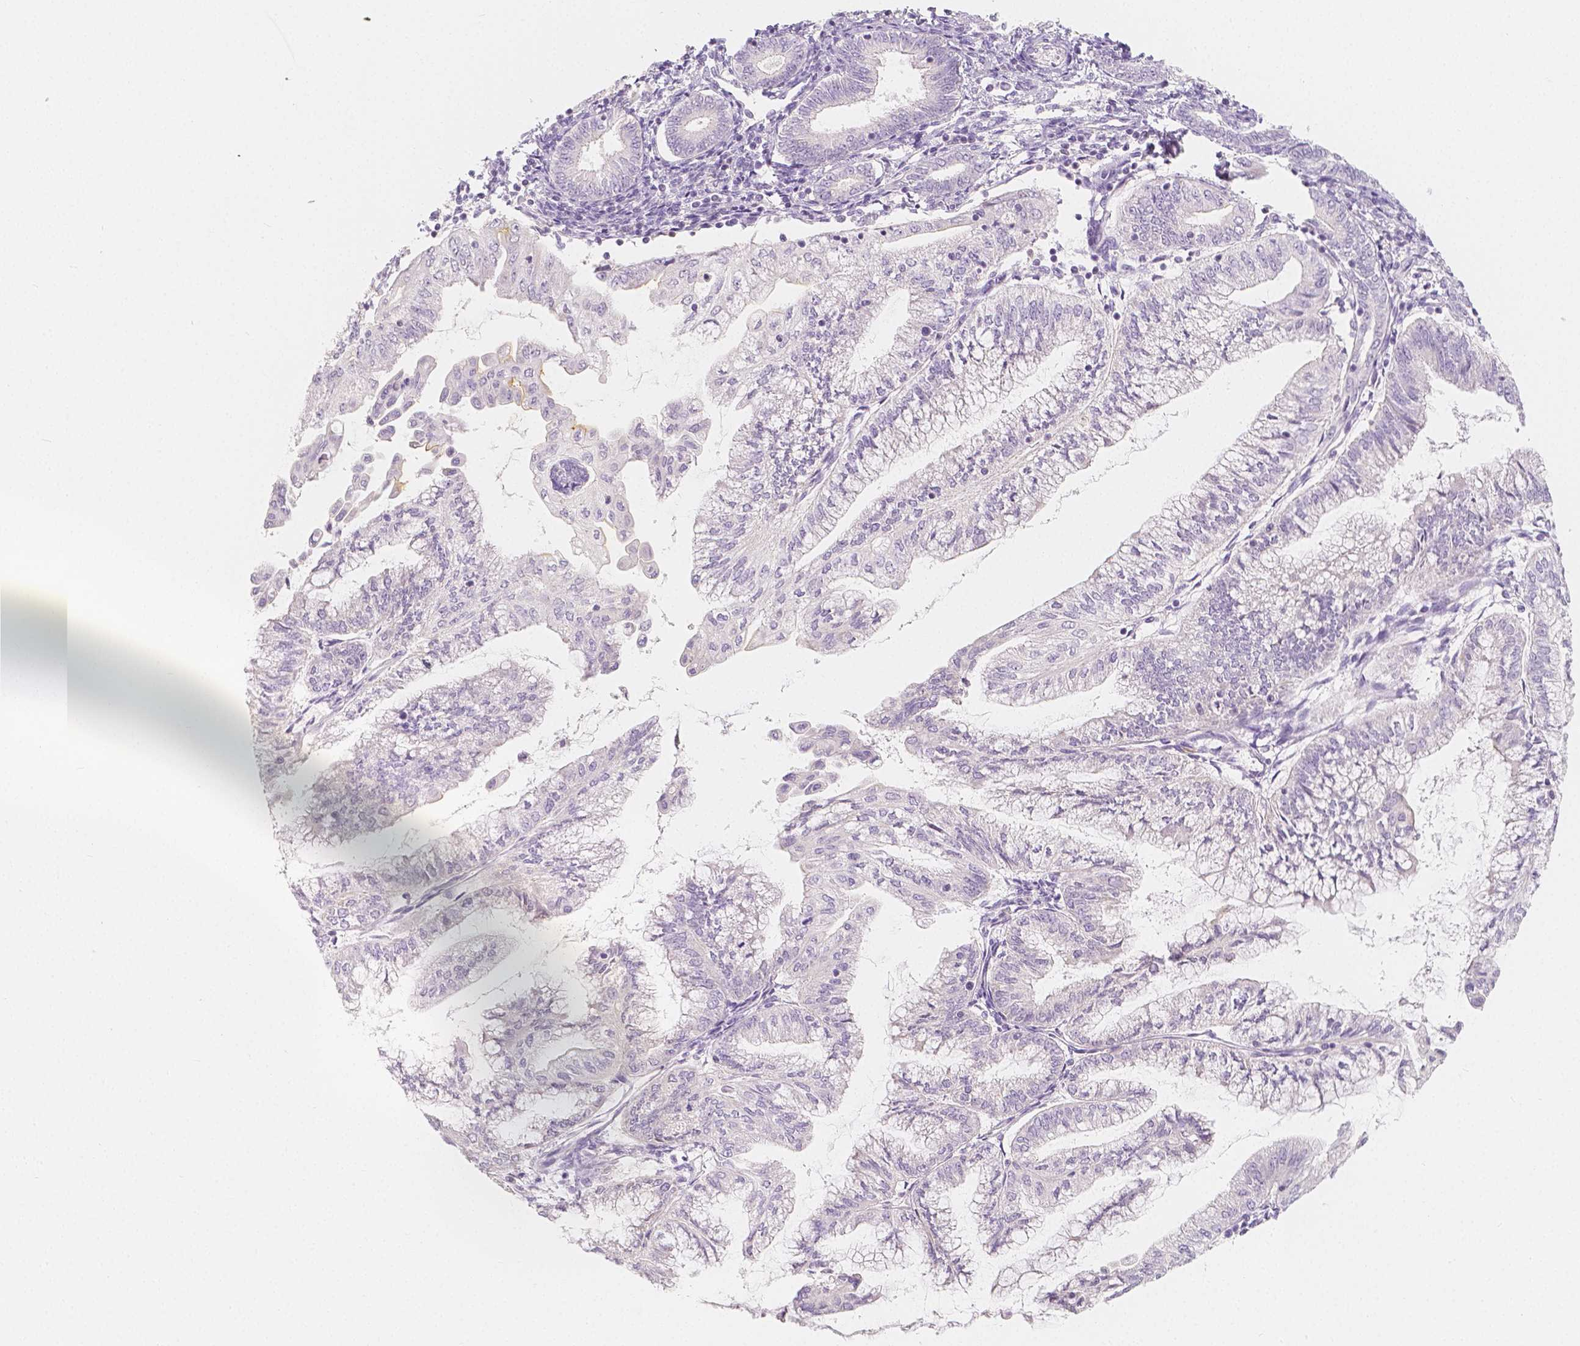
{"staining": {"intensity": "negative", "quantity": "none", "location": "none"}, "tissue": "endometrial cancer", "cell_type": "Tumor cells", "image_type": "cancer", "snomed": [{"axis": "morphology", "description": "Adenocarcinoma, NOS"}, {"axis": "topography", "description": "Endometrium"}], "caption": "An immunohistochemistry (IHC) histopathology image of endometrial cancer is shown. There is no staining in tumor cells of endometrial cancer.", "gene": "BATF", "patient": {"sex": "female", "age": 55}}